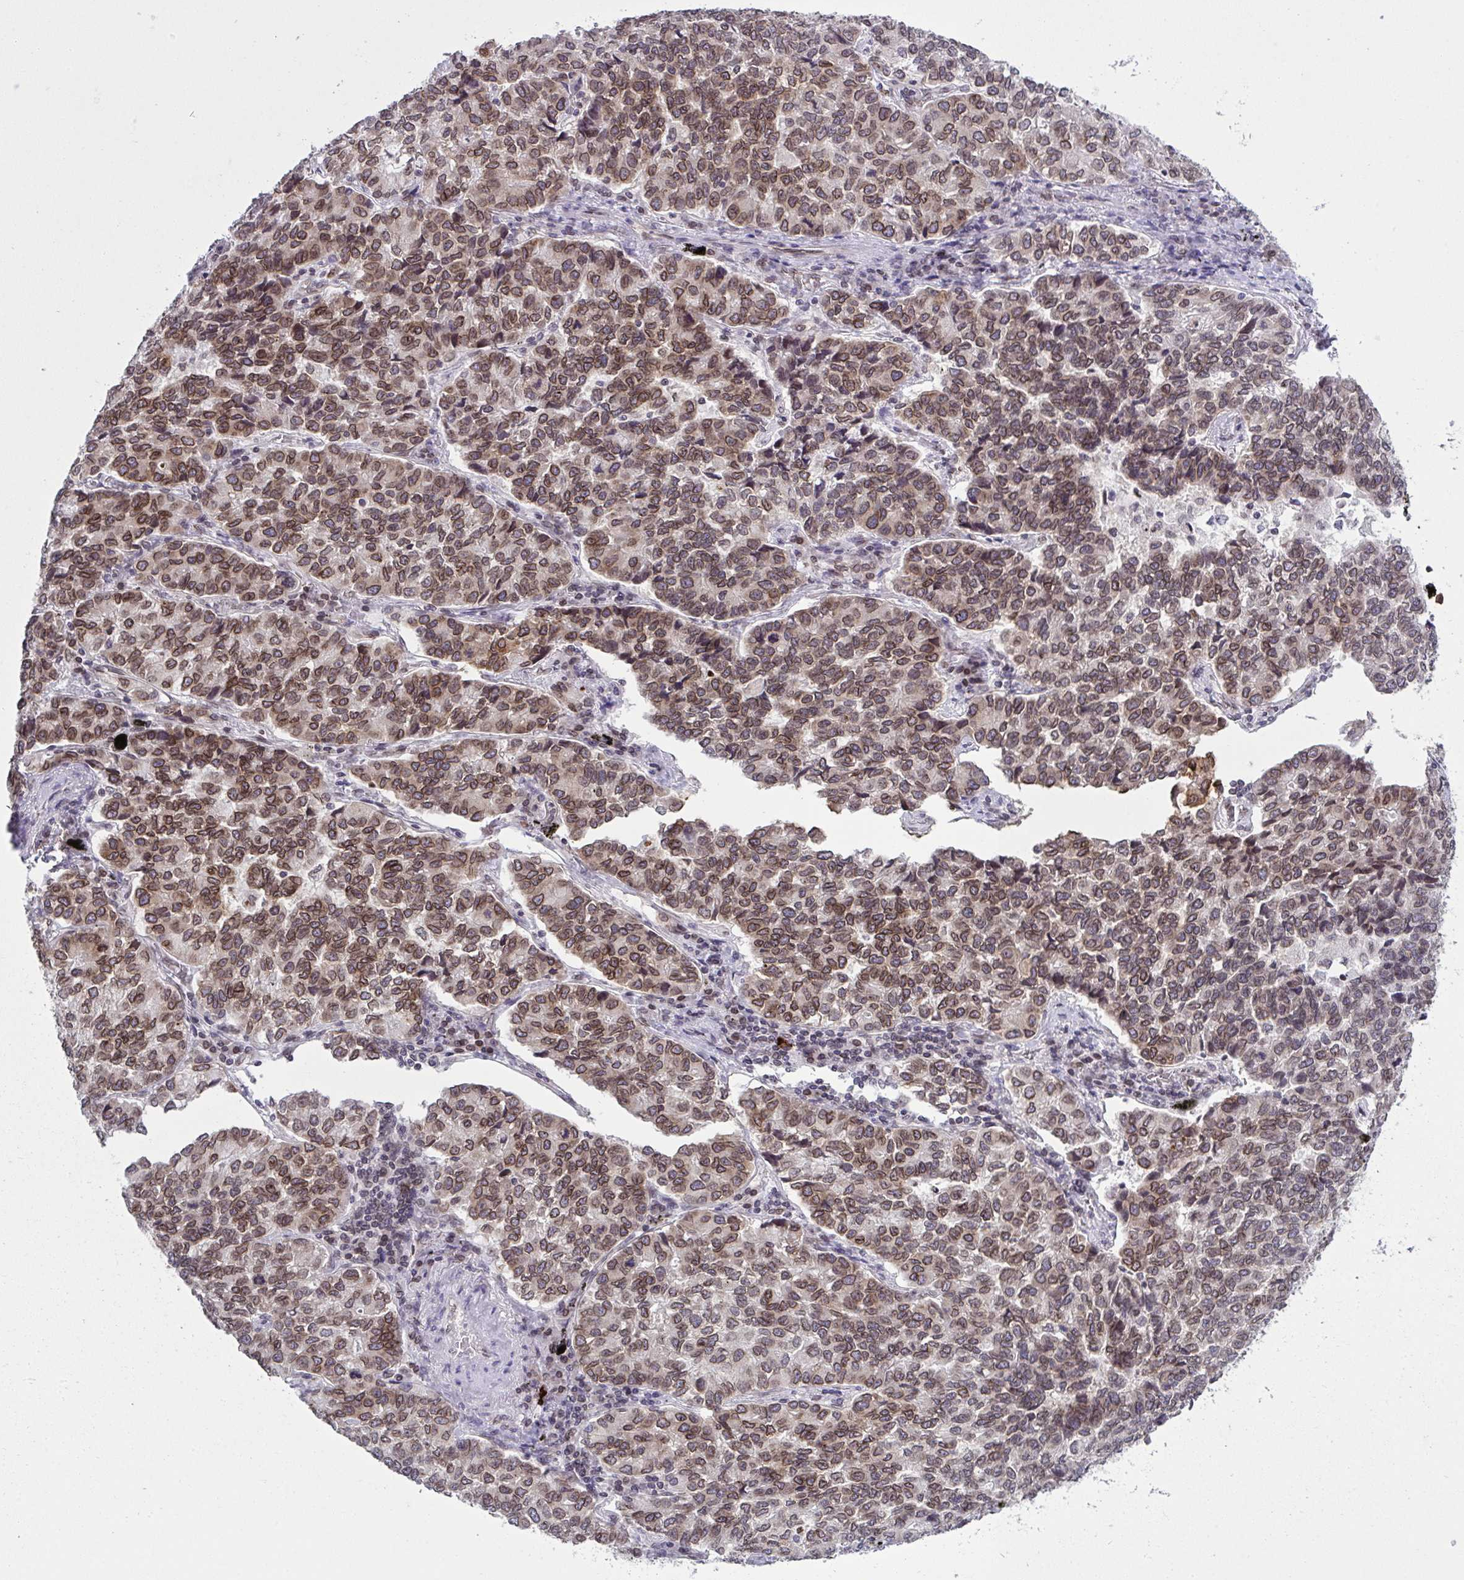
{"staining": {"intensity": "moderate", "quantity": ">75%", "location": "cytoplasmic/membranous,nuclear"}, "tissue": "lung cancer", "cell_type": "Tumor cells", "image_type": "cancer", "snomed": [{"axis": "morphology", "description": "Adenocarcinoma, NOS"}, {"axis": "topography", "description": "Lymph node"}, {"axis": "topography", "description": "Lung"}], "caption": "IHC (DAB (3,3'-diaminobenzidine)) staining of human lung cancer exhibits moderate cytoplasmic/membranous and nuclear protein staining in about >75% of tumor cells. The protein is stained brown, and the nuclei are stained in blue (DAB (3,3'-diaminobenzidine) IHC with brightfield microscopy, high magnification).", "gene": "RANBP2", "patient": {"sex": "male", "age": 66}}